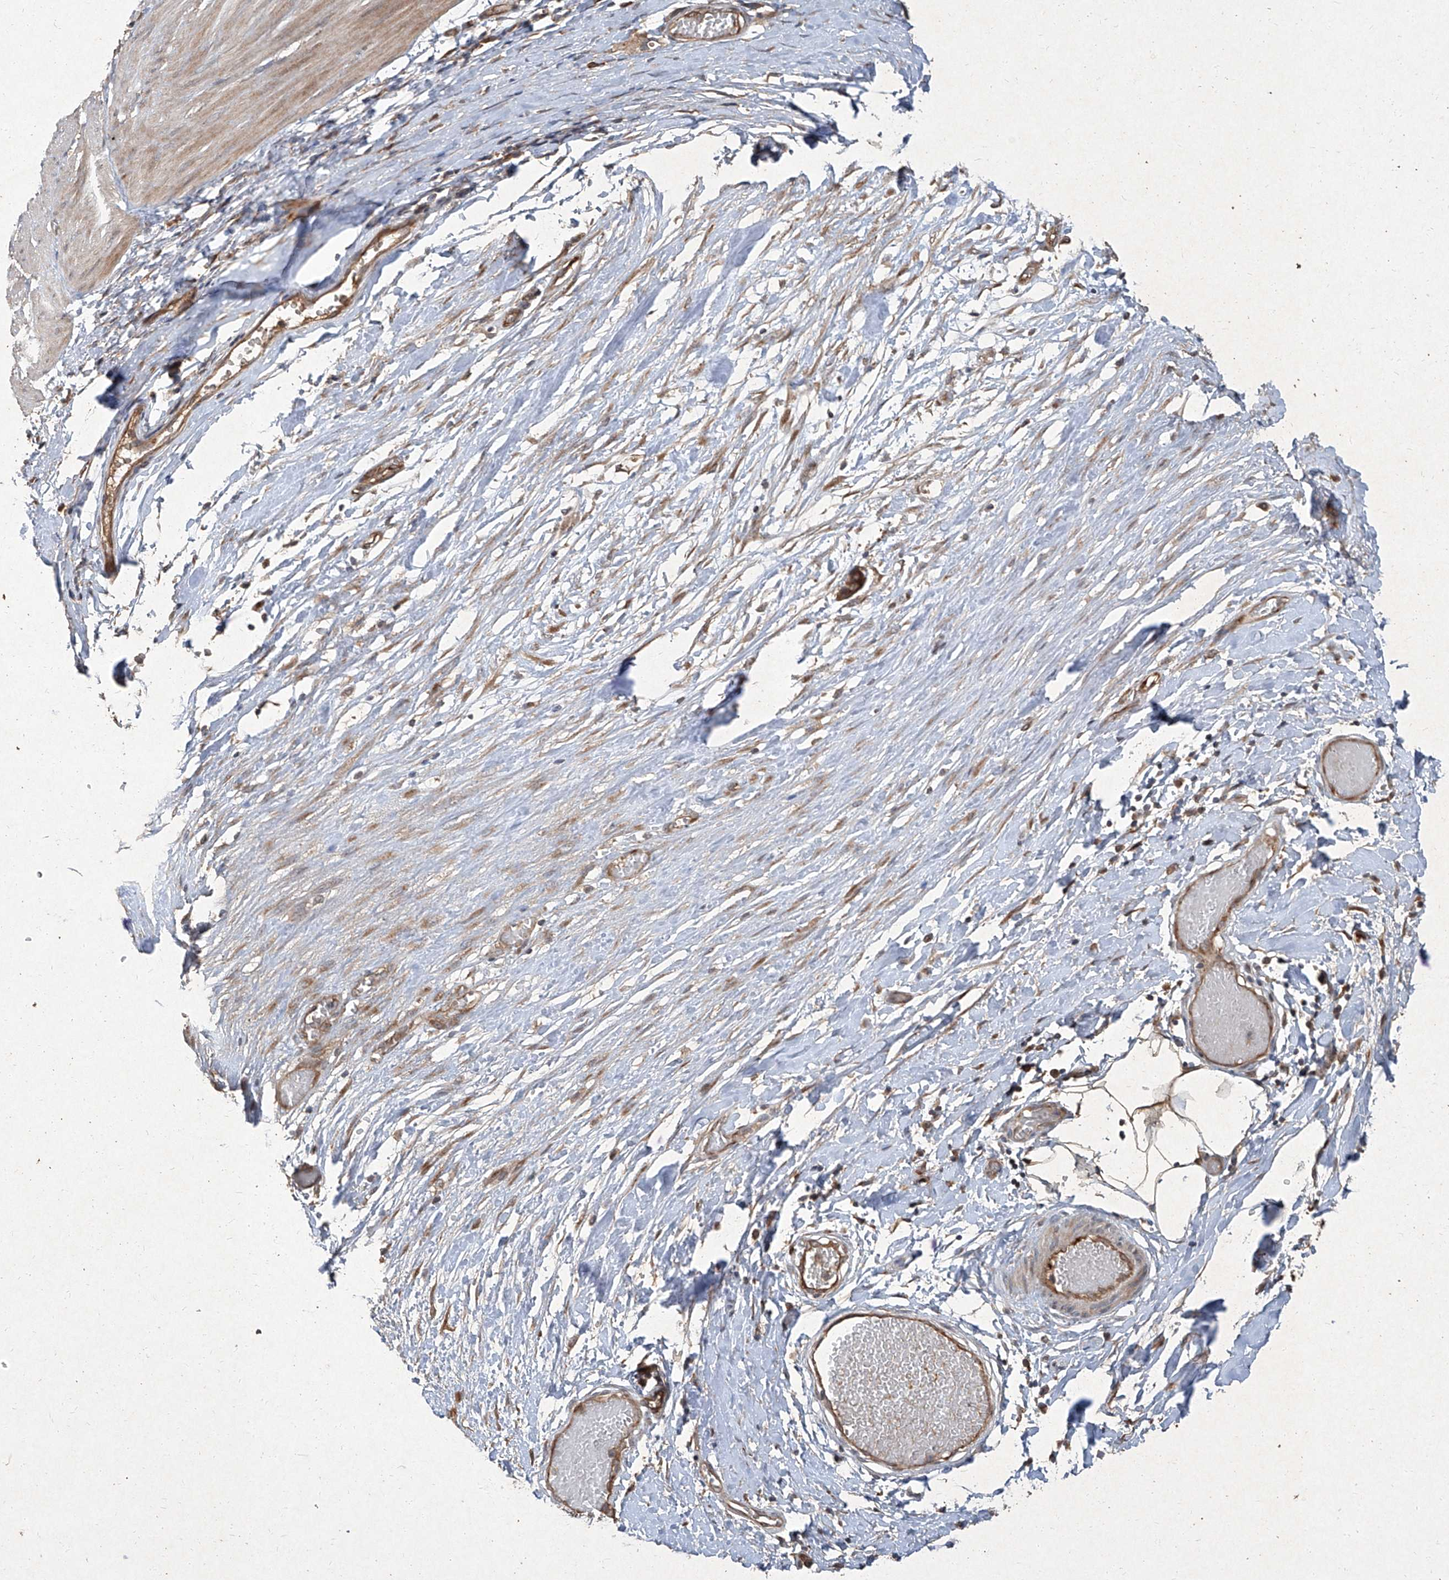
{"staining": {"intensity": "moderate", "quantity": "25%-75%", "location": "cytoplasmic/membranous"}, "tissue": "smooth muscle", "cell_type": "Smooth muscle cells", "image_type": "normal", "snomed": [{"axis": "morphology", "description": "Normal tissue, NOS"}, {"axis": "morphology", "description": "Adenocarcinoma, NOS"}, {"axis": "topography", "description": "Colon"}, {"axis": "topography", "description": "Peripheral nerve tissue"}], "caption": "About 25%-75% of smooth muscle cells in benign human smooth muscle reveal moderate cytoplasmic/membranous protein expression as visualized by brown immunohistochemical staining.", "gene": "CCN1", "patient": {"sex": "male", "age": 14}}